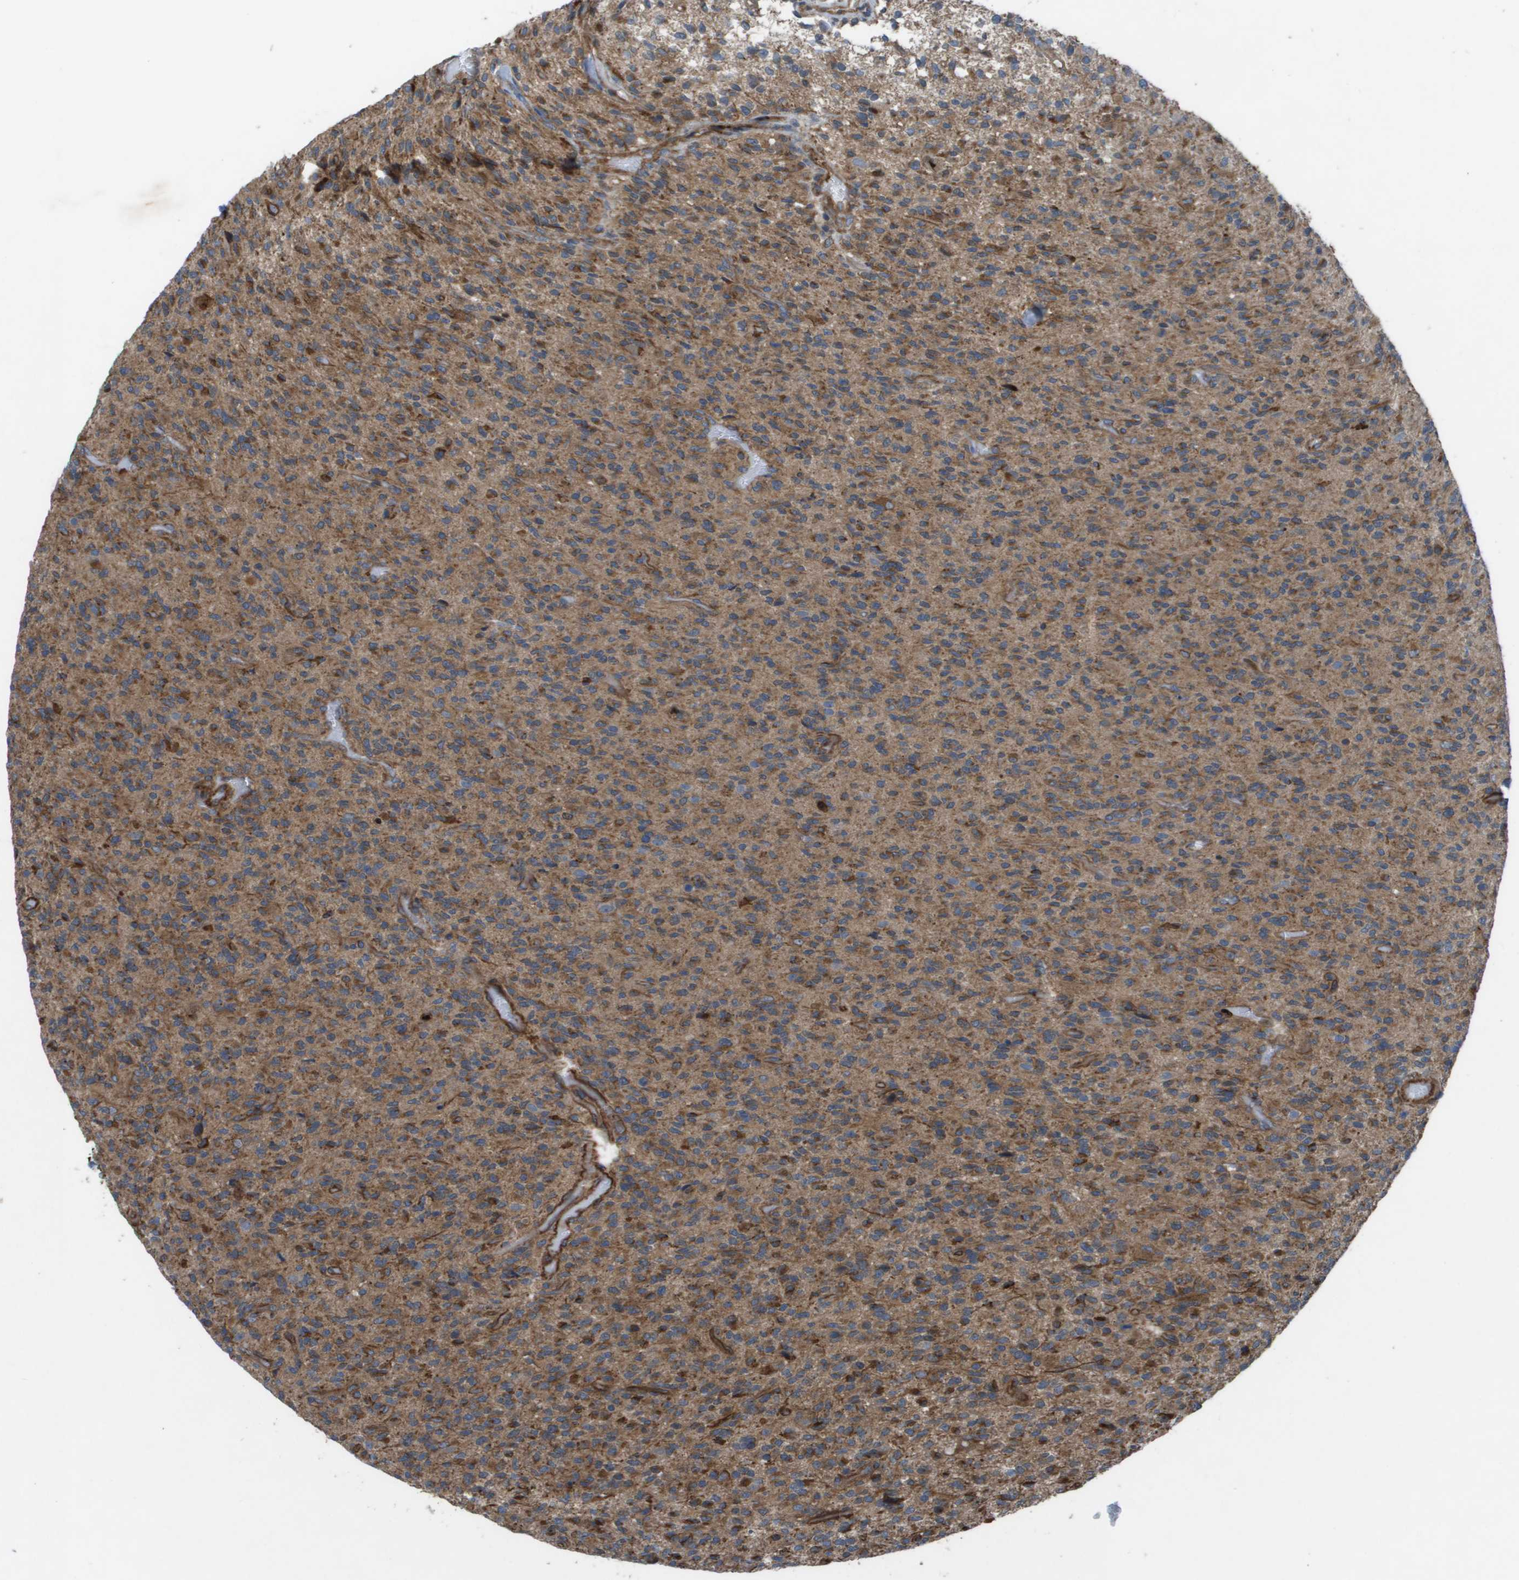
{"staining": {"intensity": "moderate", "quantity": ">75%", "location": "cytoplasmic/membranous"}, "tissue": "glioma", "cell_type": "Tumor cells", "image_type": "cancer", "snomed": [{"axis": "morphology", "description": "Glioma, malignant, High grade"}, {"axis": "topography", "description": "Brain"}], "caption": "Immunohistochemical staining of malignant glioma (high-grade) demonstrates medium levels of moderate cytoplasmic/membranous positivity in about >75% of tumor cells.", "gene": "SLC6A9", "patient": {"sex": "male", "age": 71}}